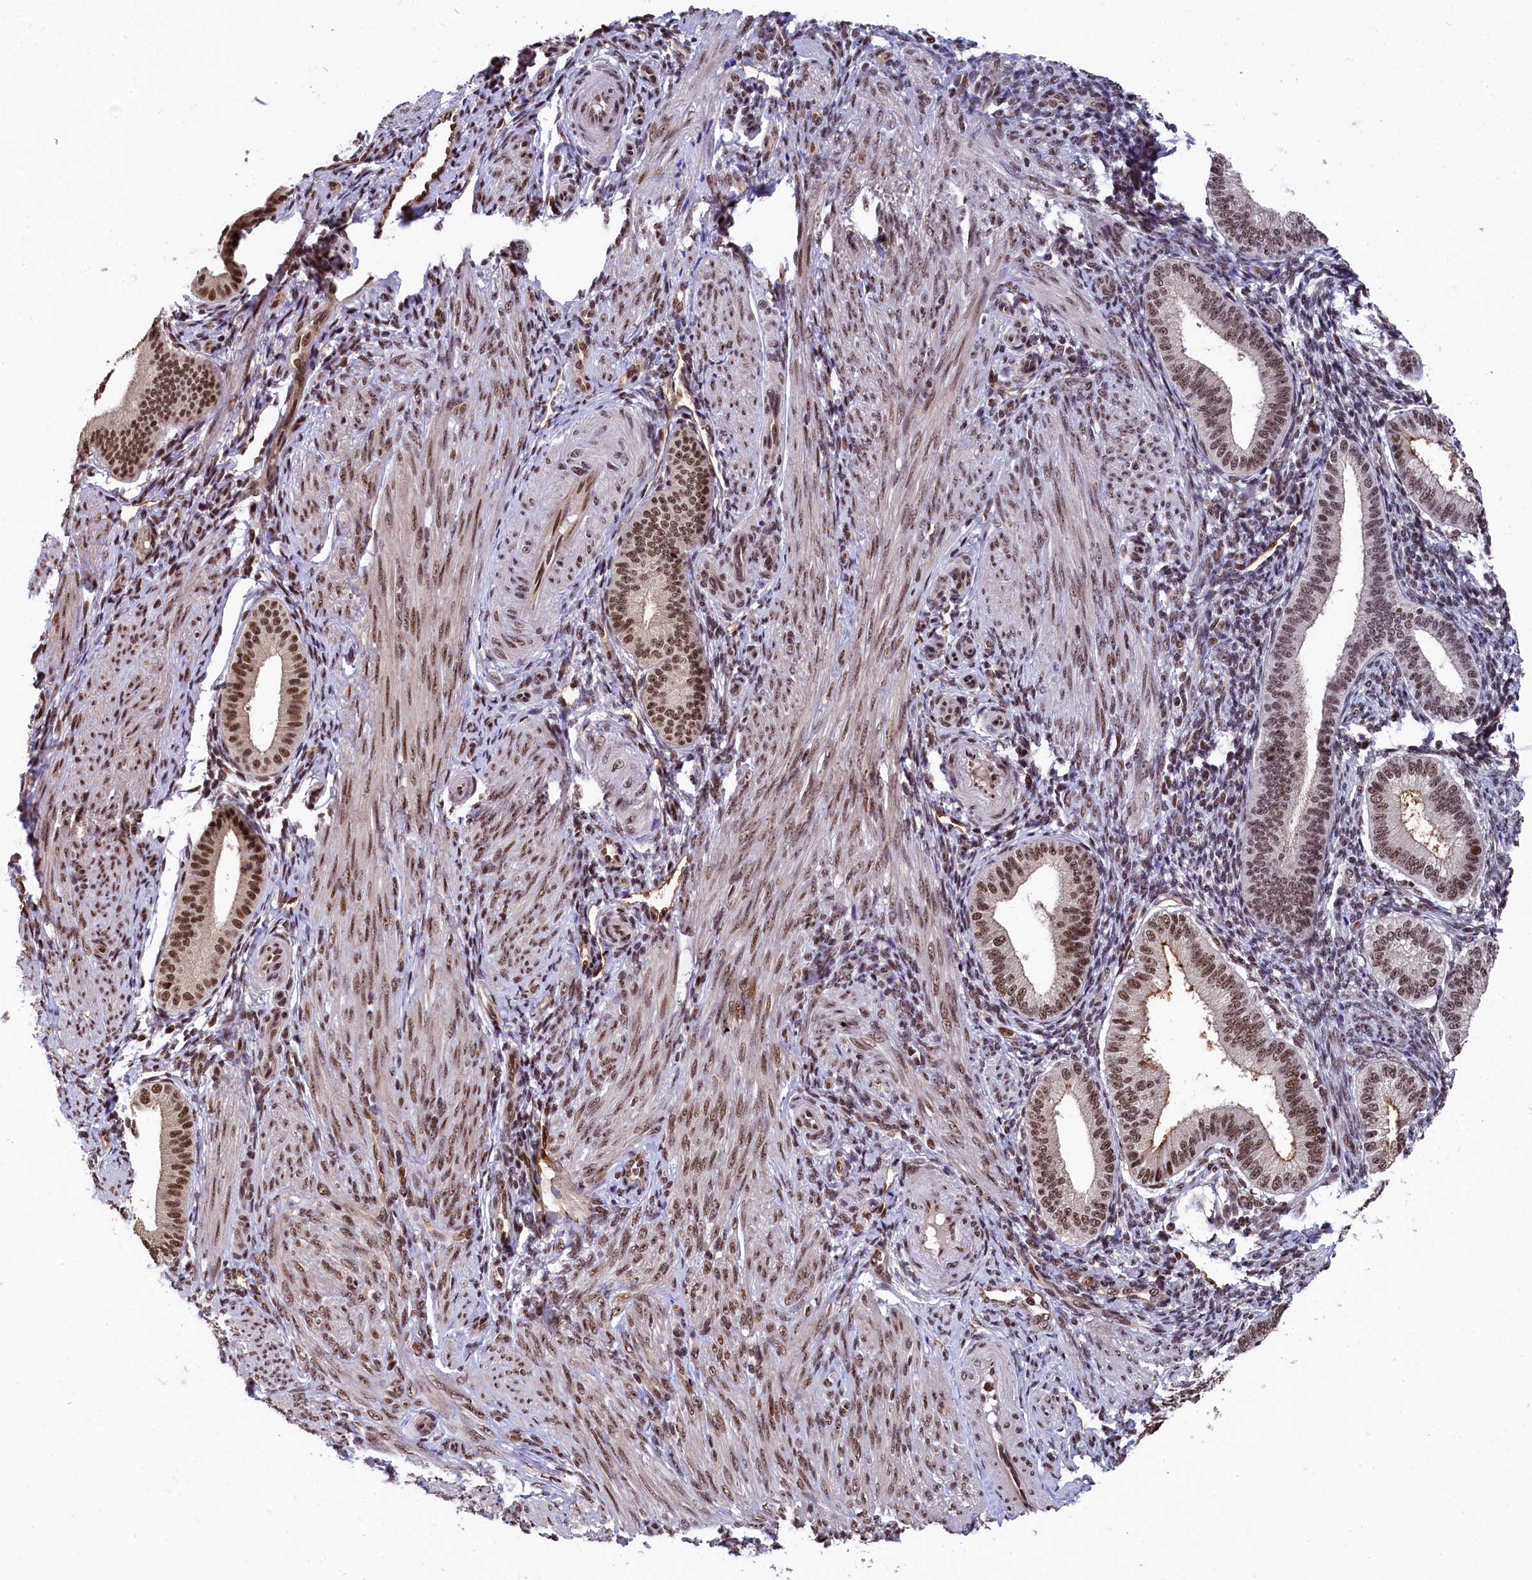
{"staining": {"intensity": "strong", "quantity": "25%-75%", "location": "nuclear"}, "tissue": "endometrium", "cell_type": "Cells in endometrial stroma", "image_type": "normal", "snomed": [{"axis": "morphology", "description": "Normal tissue, NOS"}, {"axis": "topography", "description": "Endometrium"}], "caption": "Protein analysis of normal endometrium exhibits strong nuclear expression in about 25%-75% of cells in endometrial stroma. Using DAB (brown) and hematoxylin (blue) stains, captured at high magnification using brightfield microscopy.", "gene": "ADIG", "patient": {"sex": "female", "age": 39}}